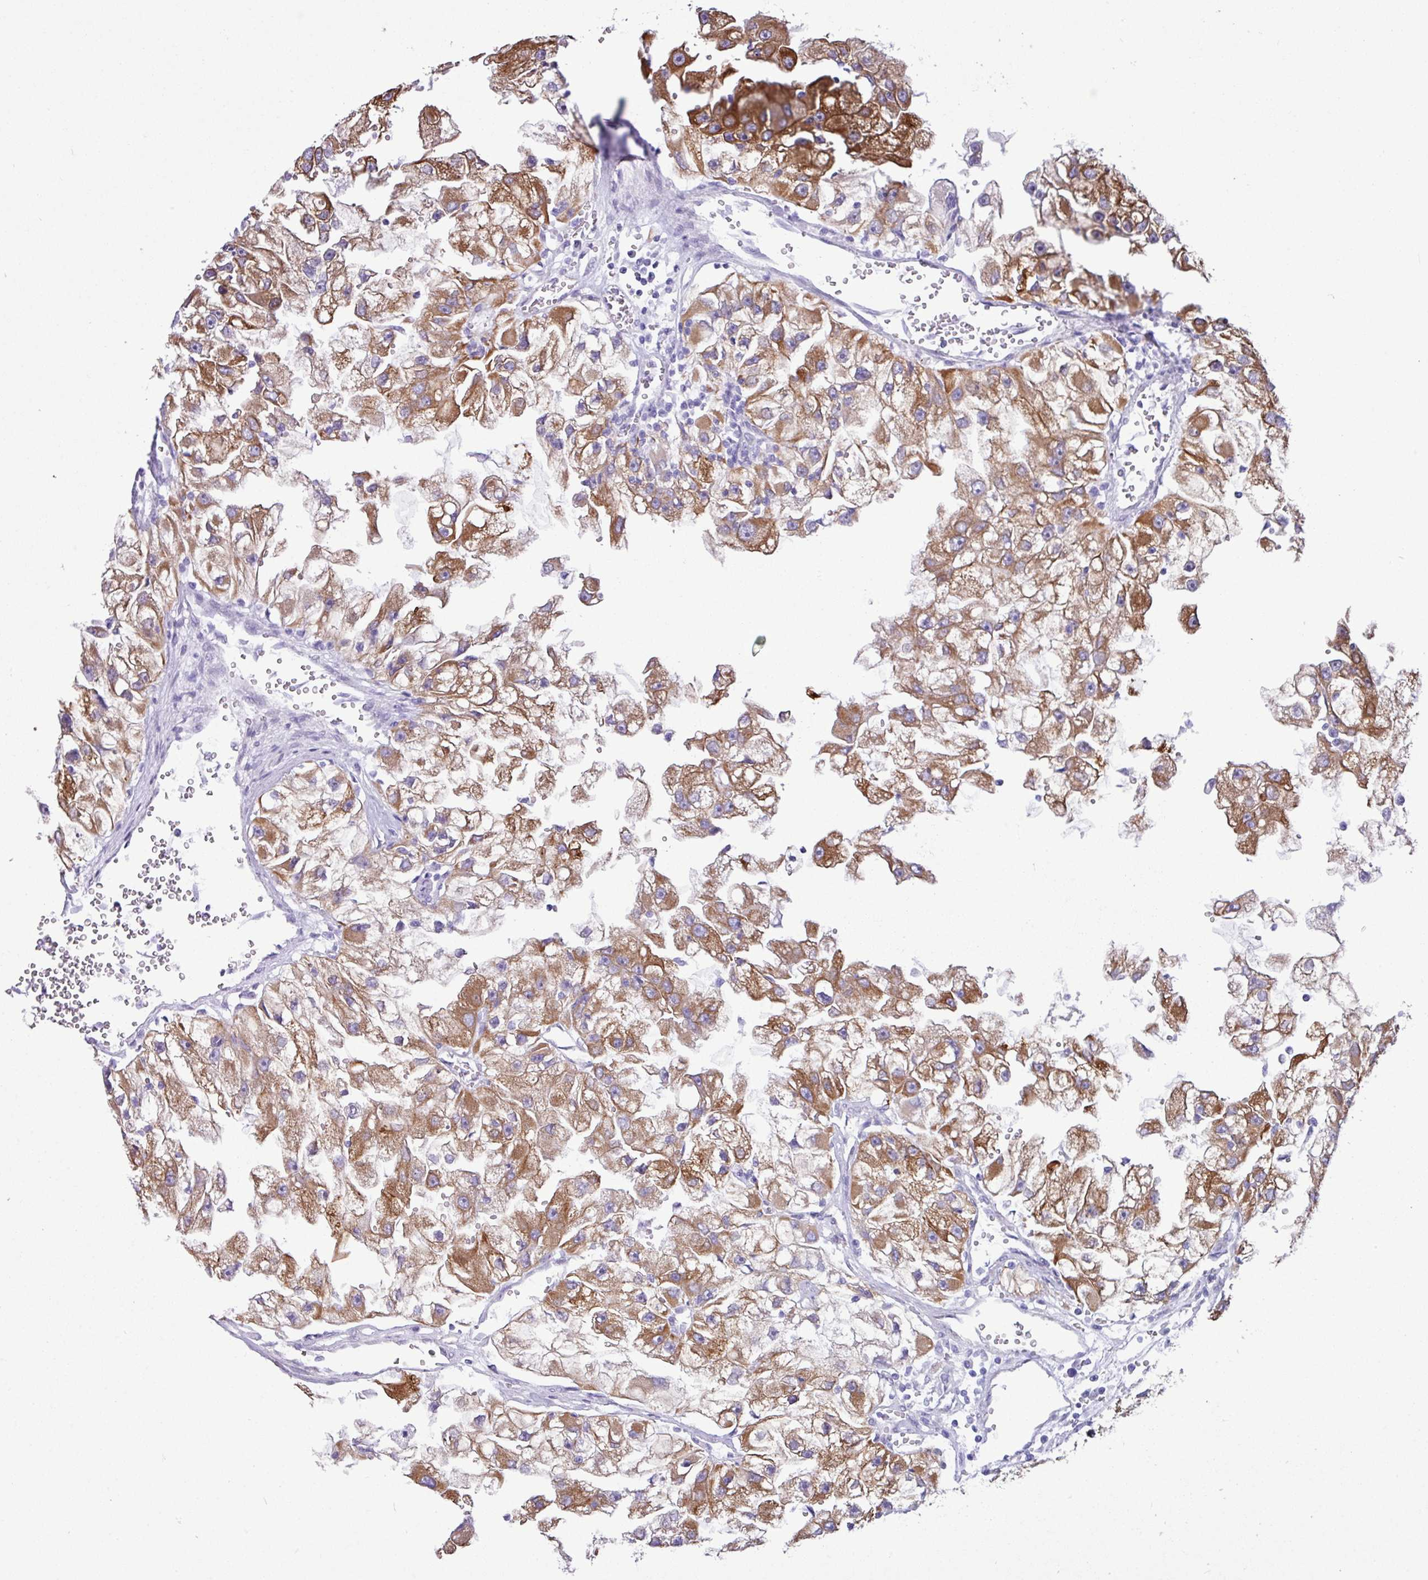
{"staining": {"intensity": "moderate", "quantity": ">75%", "location": "cytoplasmic/membranous"}, "tissue": "renal cancer", "cell_type": "Tumor cells", "image_type": "cancer", "snomed": [{"axis": "morphology", "description": "Adenocarcinoma, NOS"}, {"axis": "topography", "description": "Kidney"}], "caption": "Tumor cells exhibit medium levels of moderate cytoplasmic/membranous staining in about >75% of cells in human renal cancer (adenocarcinoma). (DAB (3,3'-diaminobenzidine) = brown stain, brightfield microscopy at high magnification).", "gene": "SLC38A1", "patient": {"sex": "male", "age": 63}}